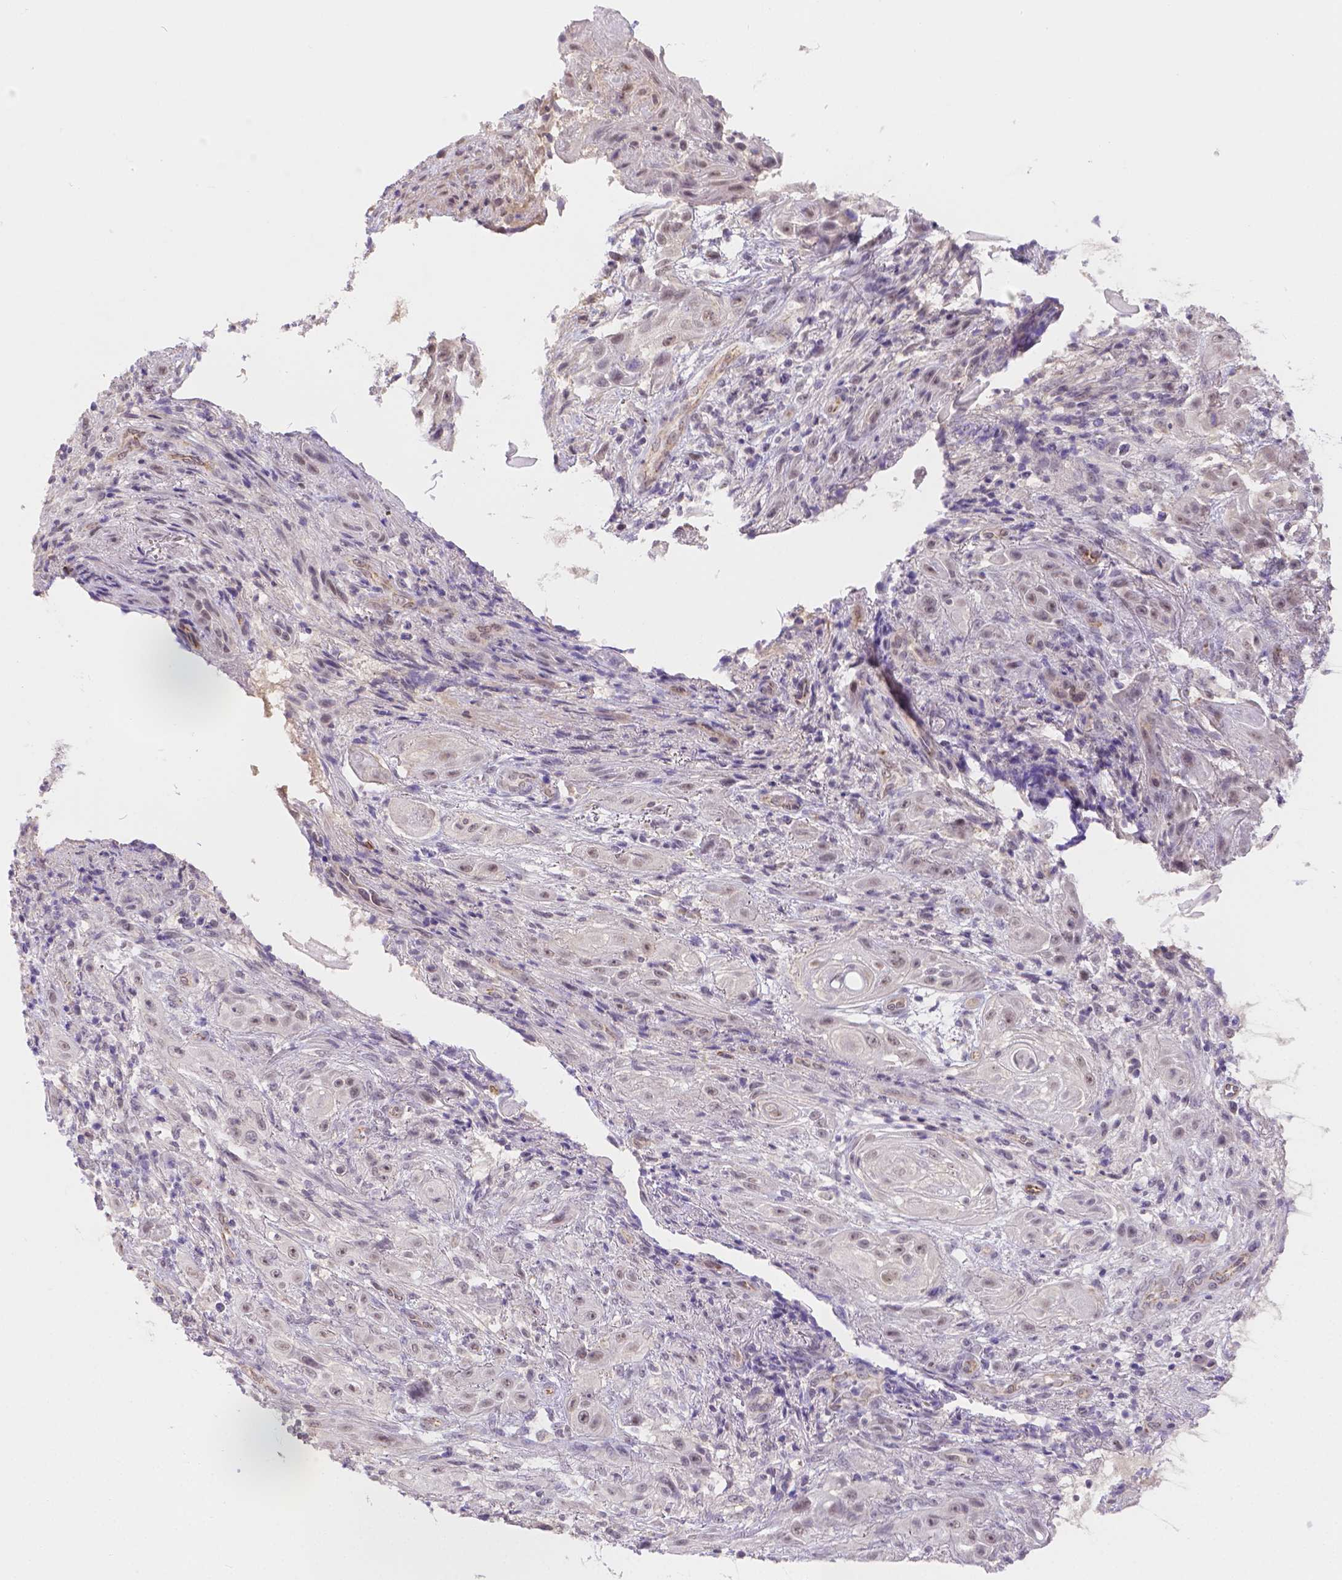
{"staining": {"intensity": "moderate", "quantity": "25%-75%", "location": "nuclear"}, "tissue": "skin cancer", "cell_type": "Tumor cells", "image_type": "cancer", "snomed": [{"axis": "morphology", "description": "Squamous cell carcinoma, NOS"}, {"axis": "topography", "description": "Skin"}], "caption": "The histopathology image exhibits staining of skin cancer (squamous cell carcinoma), revealing moderate nuclear protein staining (brown color) within tumor cells.", "gene": "NXPE2", "patient": {"sex": "male", "age": 62}}